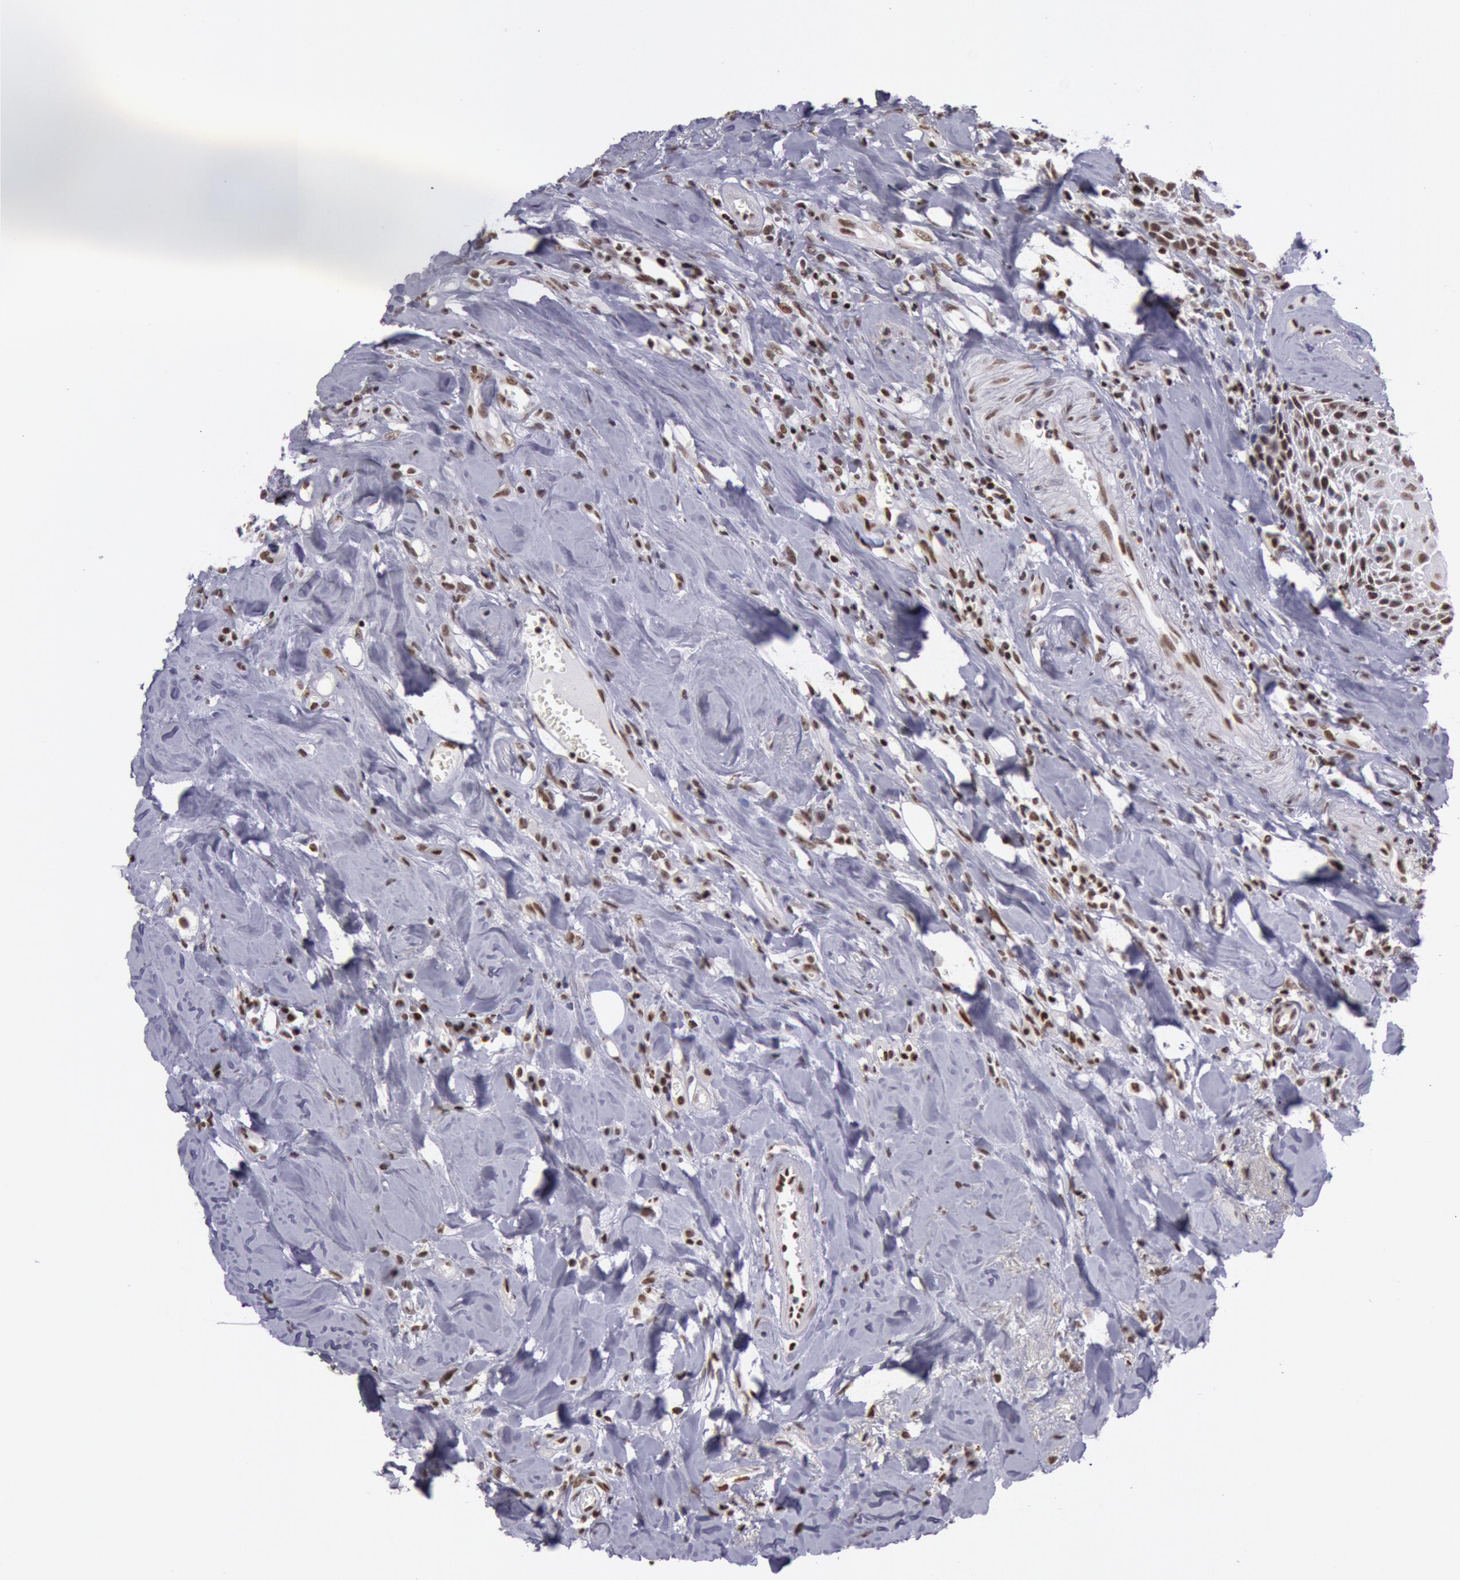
{"staining": {"intensity": "strong", "quantity": ">75%", "location": "nuclear"}, "tissue": "head and neck cancer", "cell_type": "Tumor cells", "image_type": "cancer", "snomed": [{"axis": "morphology", "description": "Squamous cell carcinoma, NOS"}, {"axis": "topography", "description": "Oral tissue"}, {"axis": "topography", "description": "Head-Neck"}], "caption": "Strong nuclear positivity is identified in approximately >75% of tumor cells in head and neck cancer (squamous cell carcinoma).", "gene": "NKAP", "patient": {"sex": "female", "age": 82}}